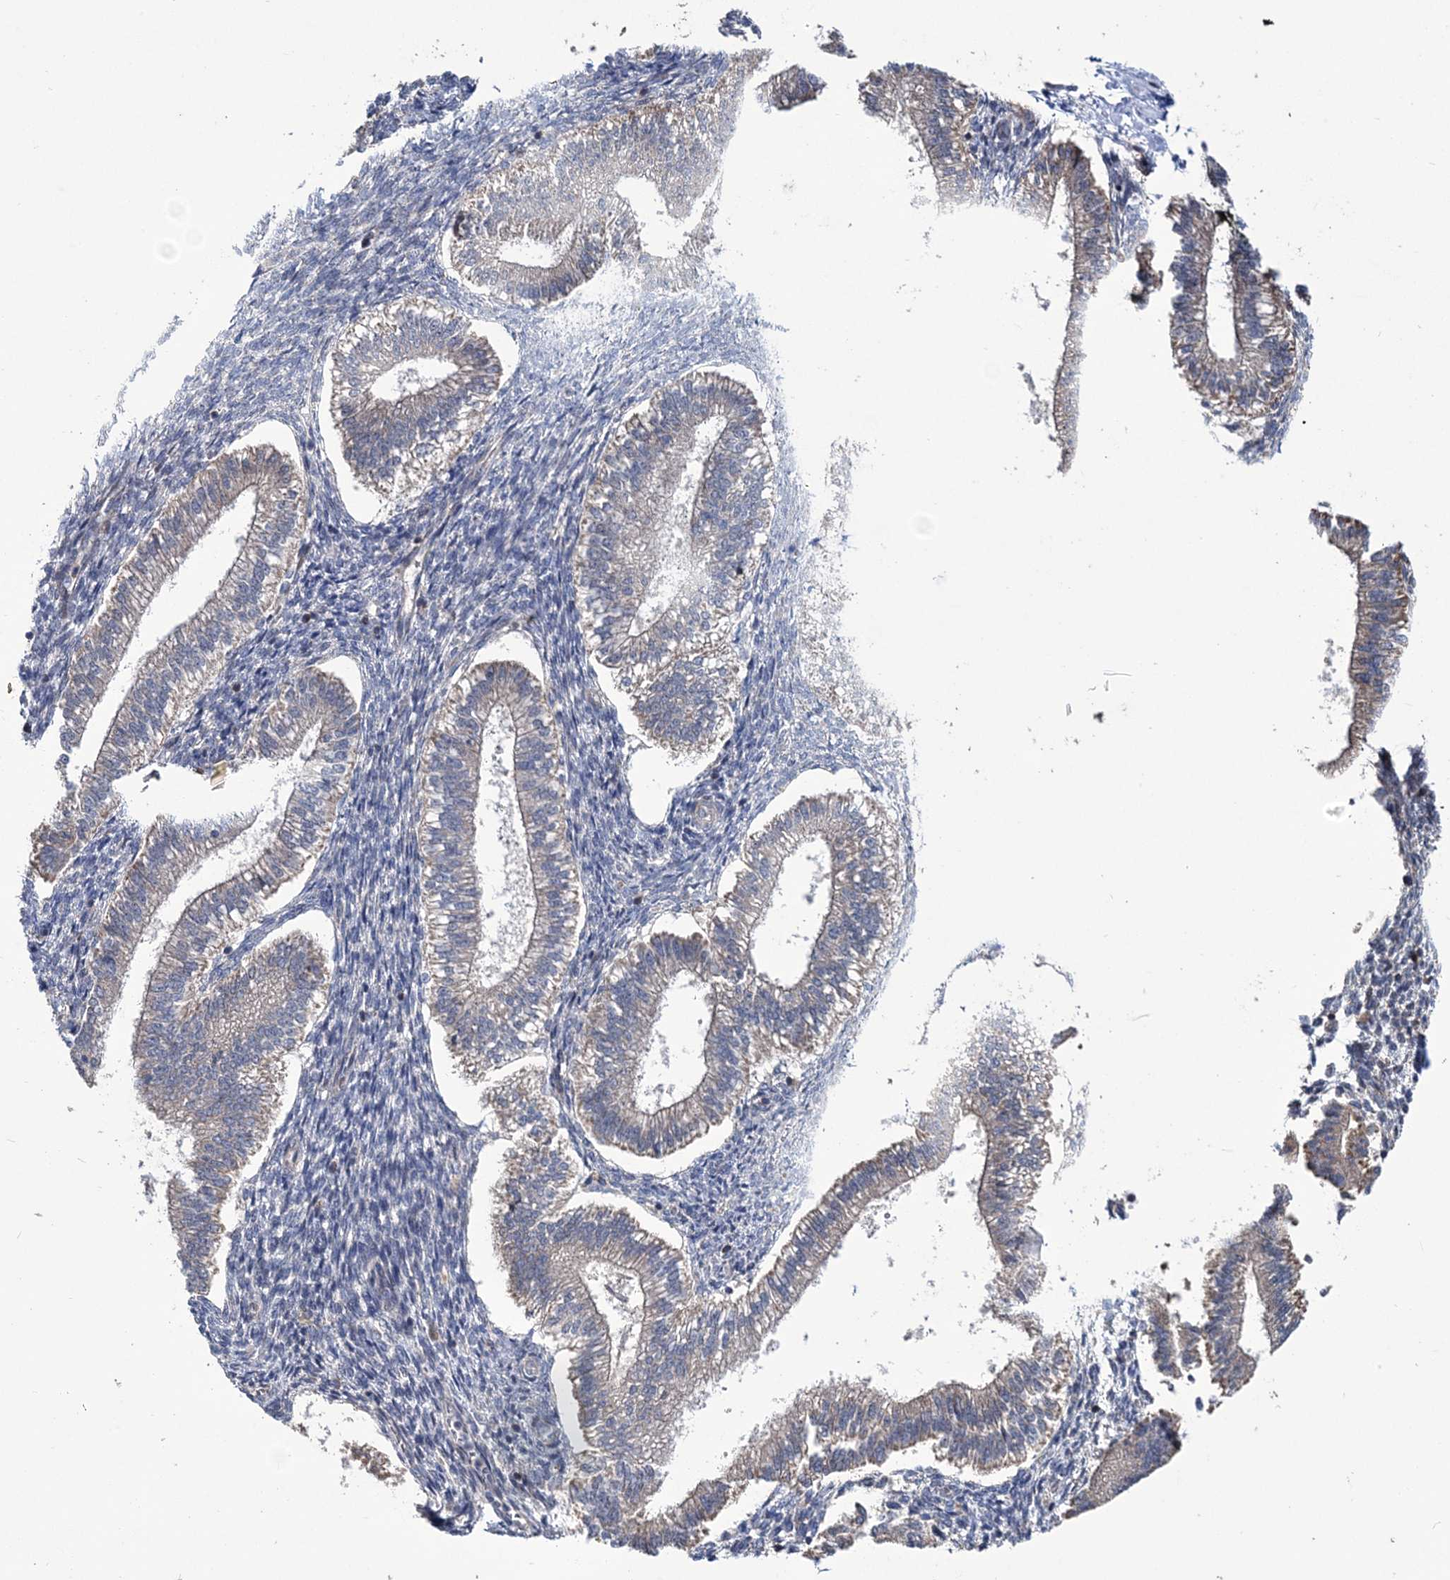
{"staining": {"intensity": "negative", "quantity": "none", "location": "none"}, "tissue": "endometrium", "cell_type": "Cells in endometrial stroma", "image_type": "normal", "snomed": [{"axis": "morphology", "description": "Normal tissue, NOS"}, {"axis": "topography", "description": "Endometrium"}], "caption": "This is a photomicrograph of IHC staining of normal endometrium, which shows no staining in cells in endometrial stroma. (Brightfield microscopy of DAB (3,3'-diaminobenzidine) immunohistochemistry at high magnification).", "gene": "PPP2R2B", "patient": {"sex": "female", "age": 25}}